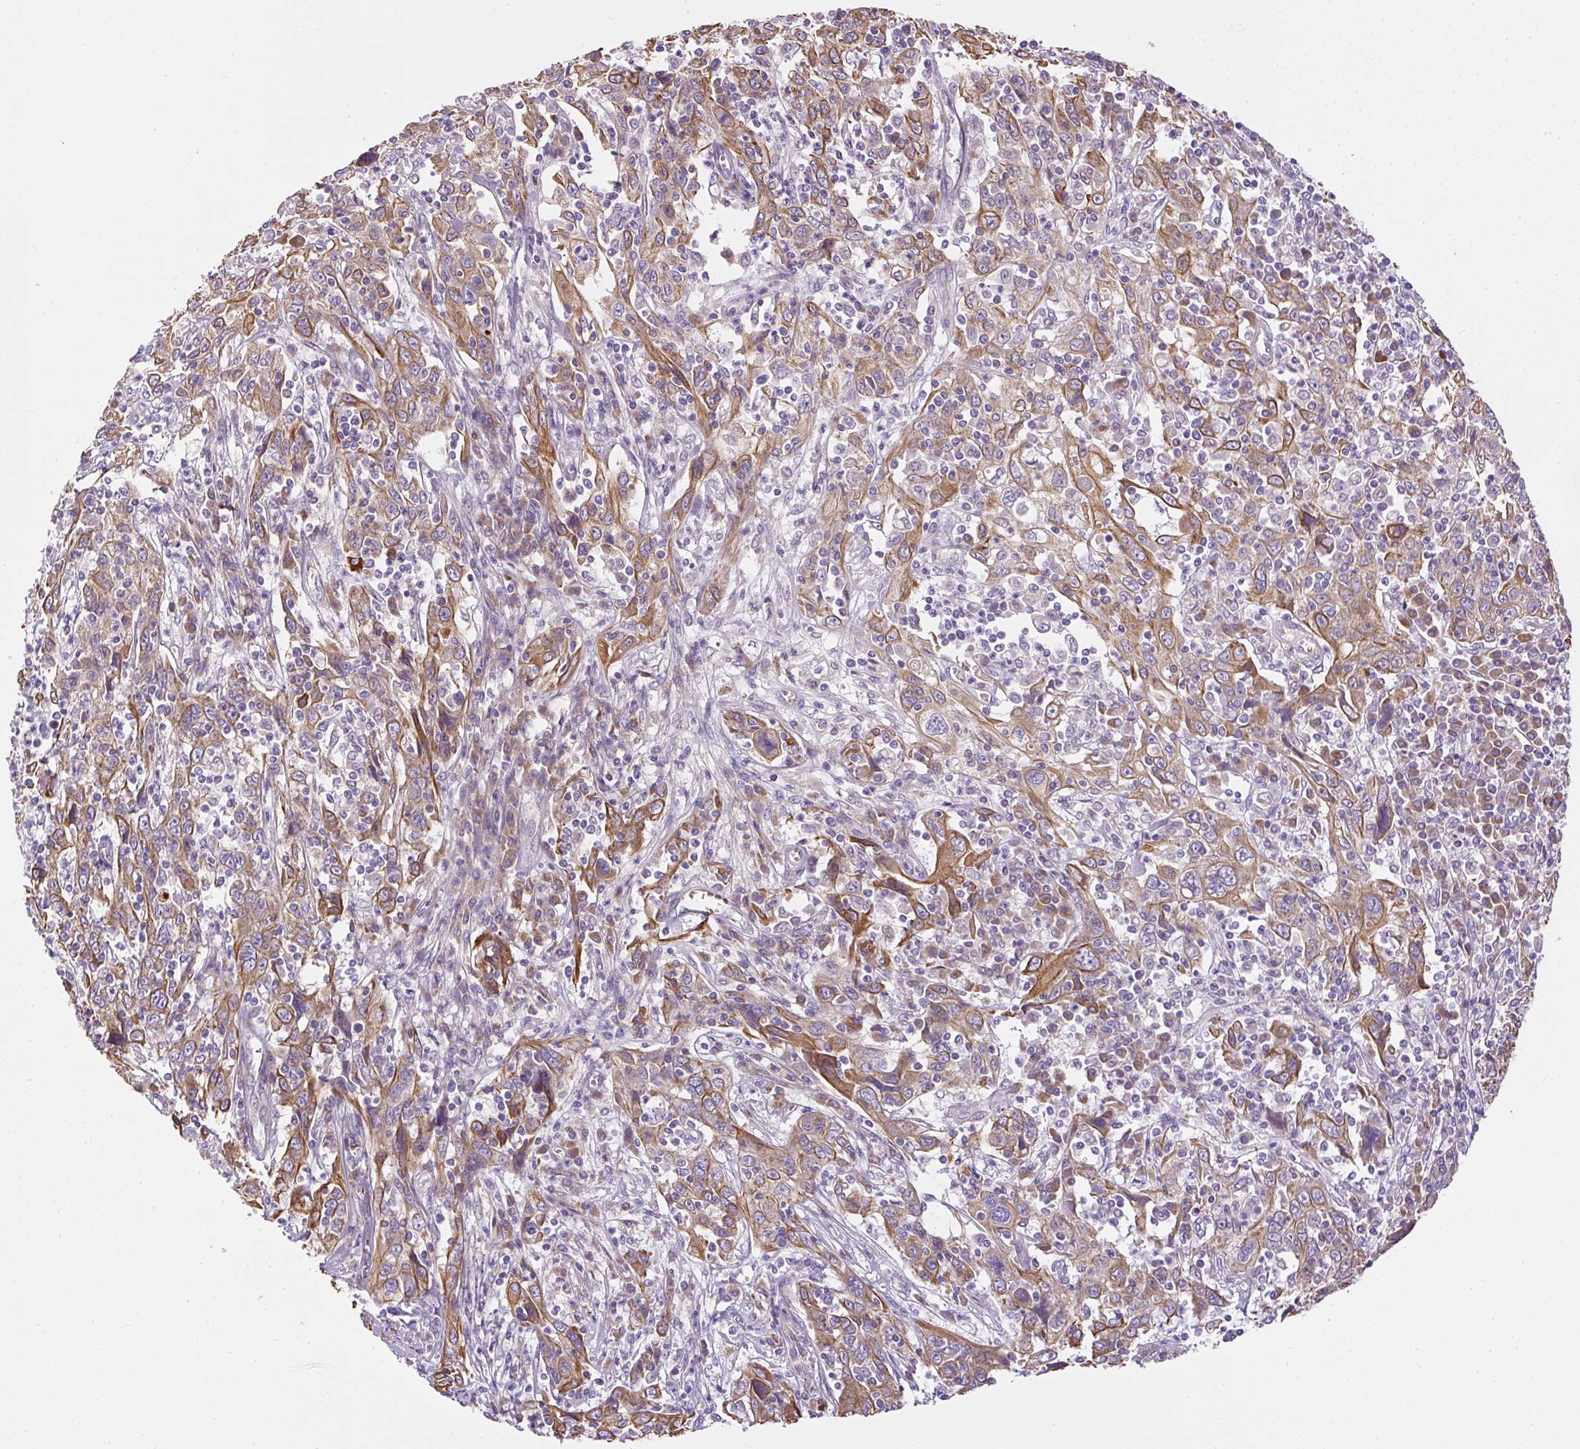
{"staining": {"intensity": "moderate", "quantity": ">75%", "location": "cytoplasmic/membranous"}, "tissue": "cervical cancer", "cell_type": "Tumor cells", "image_type": "cancer", "snomed": [{"axis": "morphology", "description": "Squamous cell carcinoma, NOS"}, {"axis": "topography", "description": "Cervix"}], "caption": "Tumor cells exhibit medium levels of moderate cytoplasmic/membranous staining in approximately >75% of cells in human cervical cancer.", "gene": "FAM149A", "patient": {"sex": "female", "age": 46}}